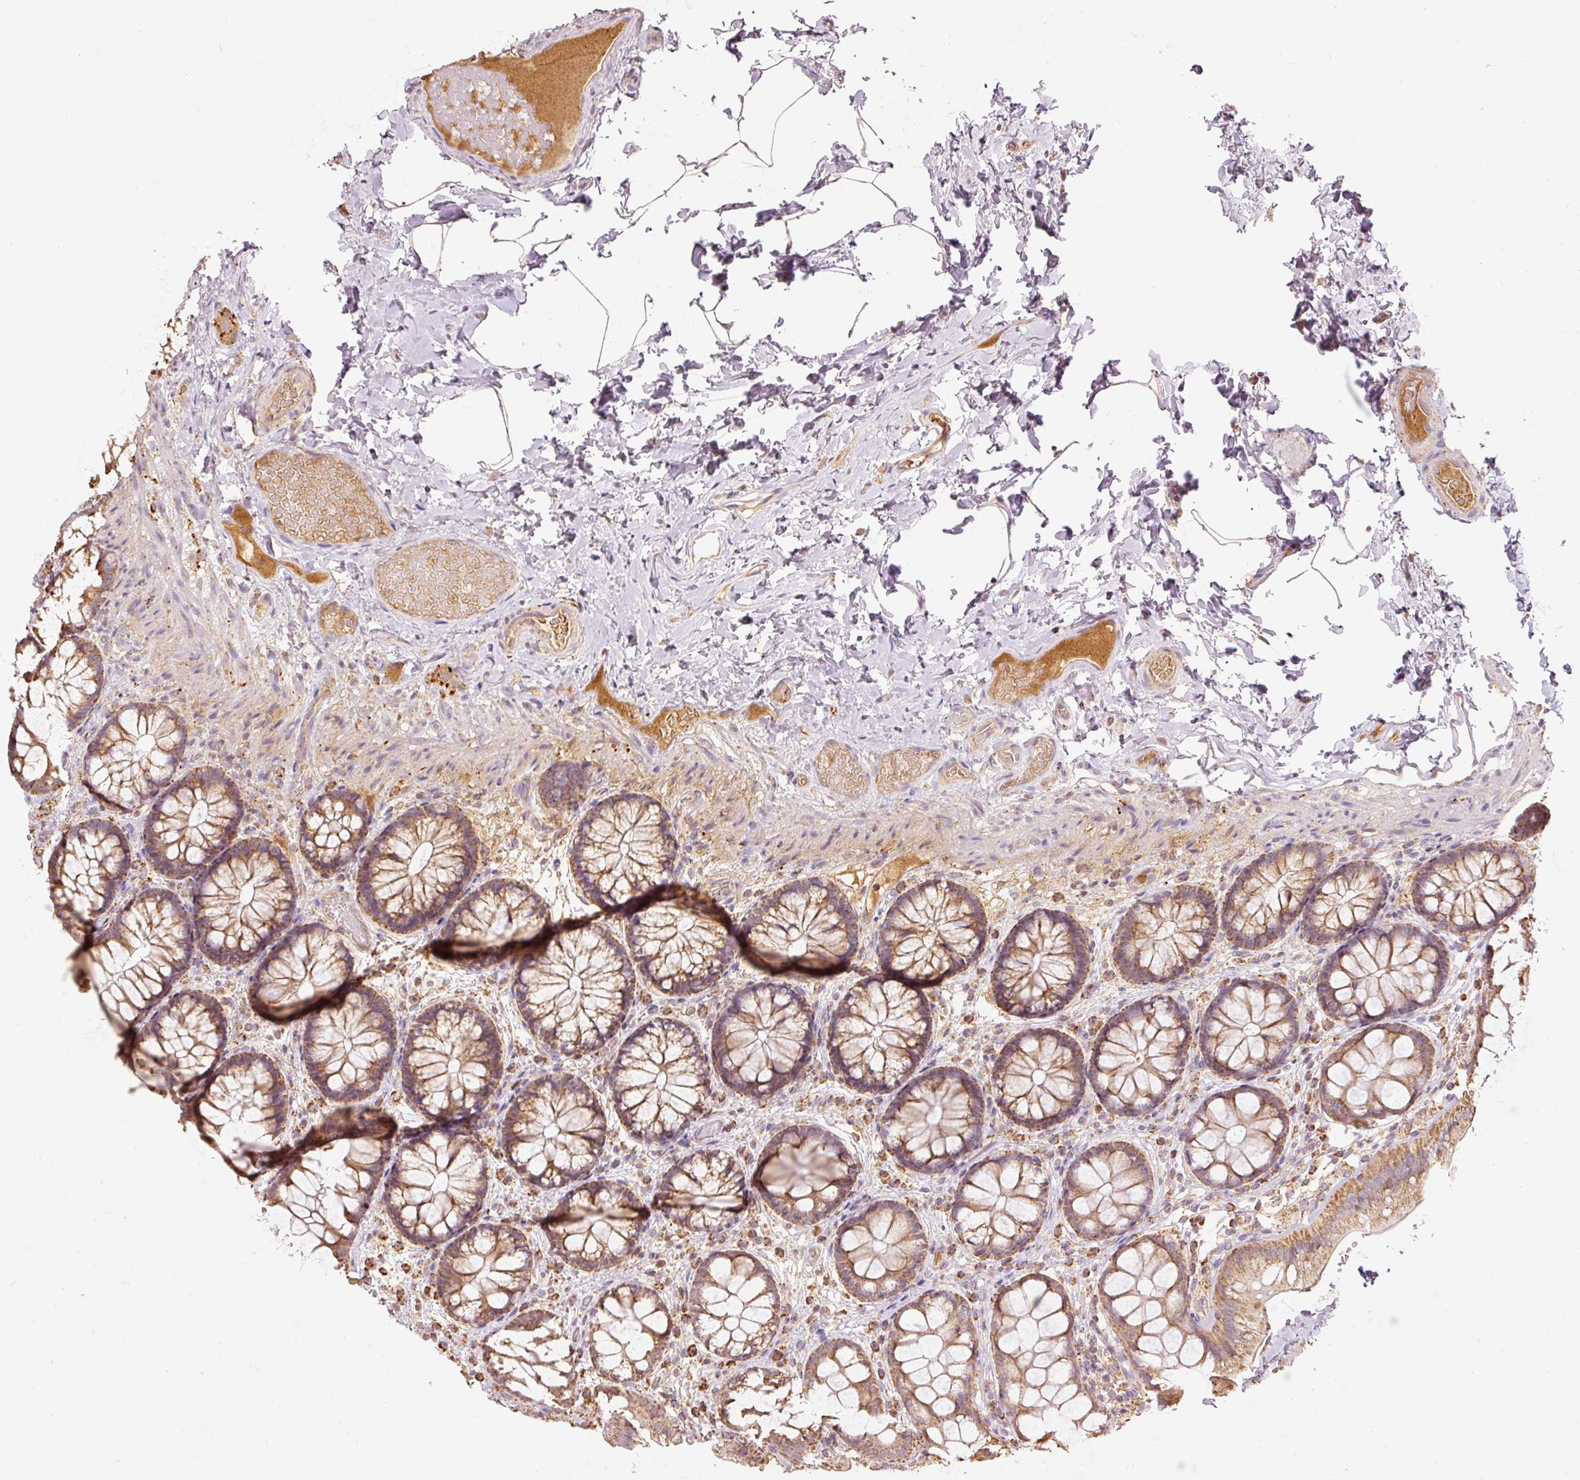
{"staining": {"intensity": "moderate", "quantity": "25%-75%", "location": "cytoplasmic/membranous"}, "tissue": "colon", "cell_type": "Endothelial cells", "image_type": "normal", "snomed": [{"axis": "morphology", "description": "Normal tissue, NOS"}, {"axis": "topography", "description": "Colon"}], "caption": "Protein analysis of normal colon shows moderate cytoplasmic/membranous expression in approximately 25%-75% of endothelial cells. (Brightfield microscopy of DAB IHC at high magnification).", "gene": "PSENEN", "patient": {"sex": "male", "age": 46}}